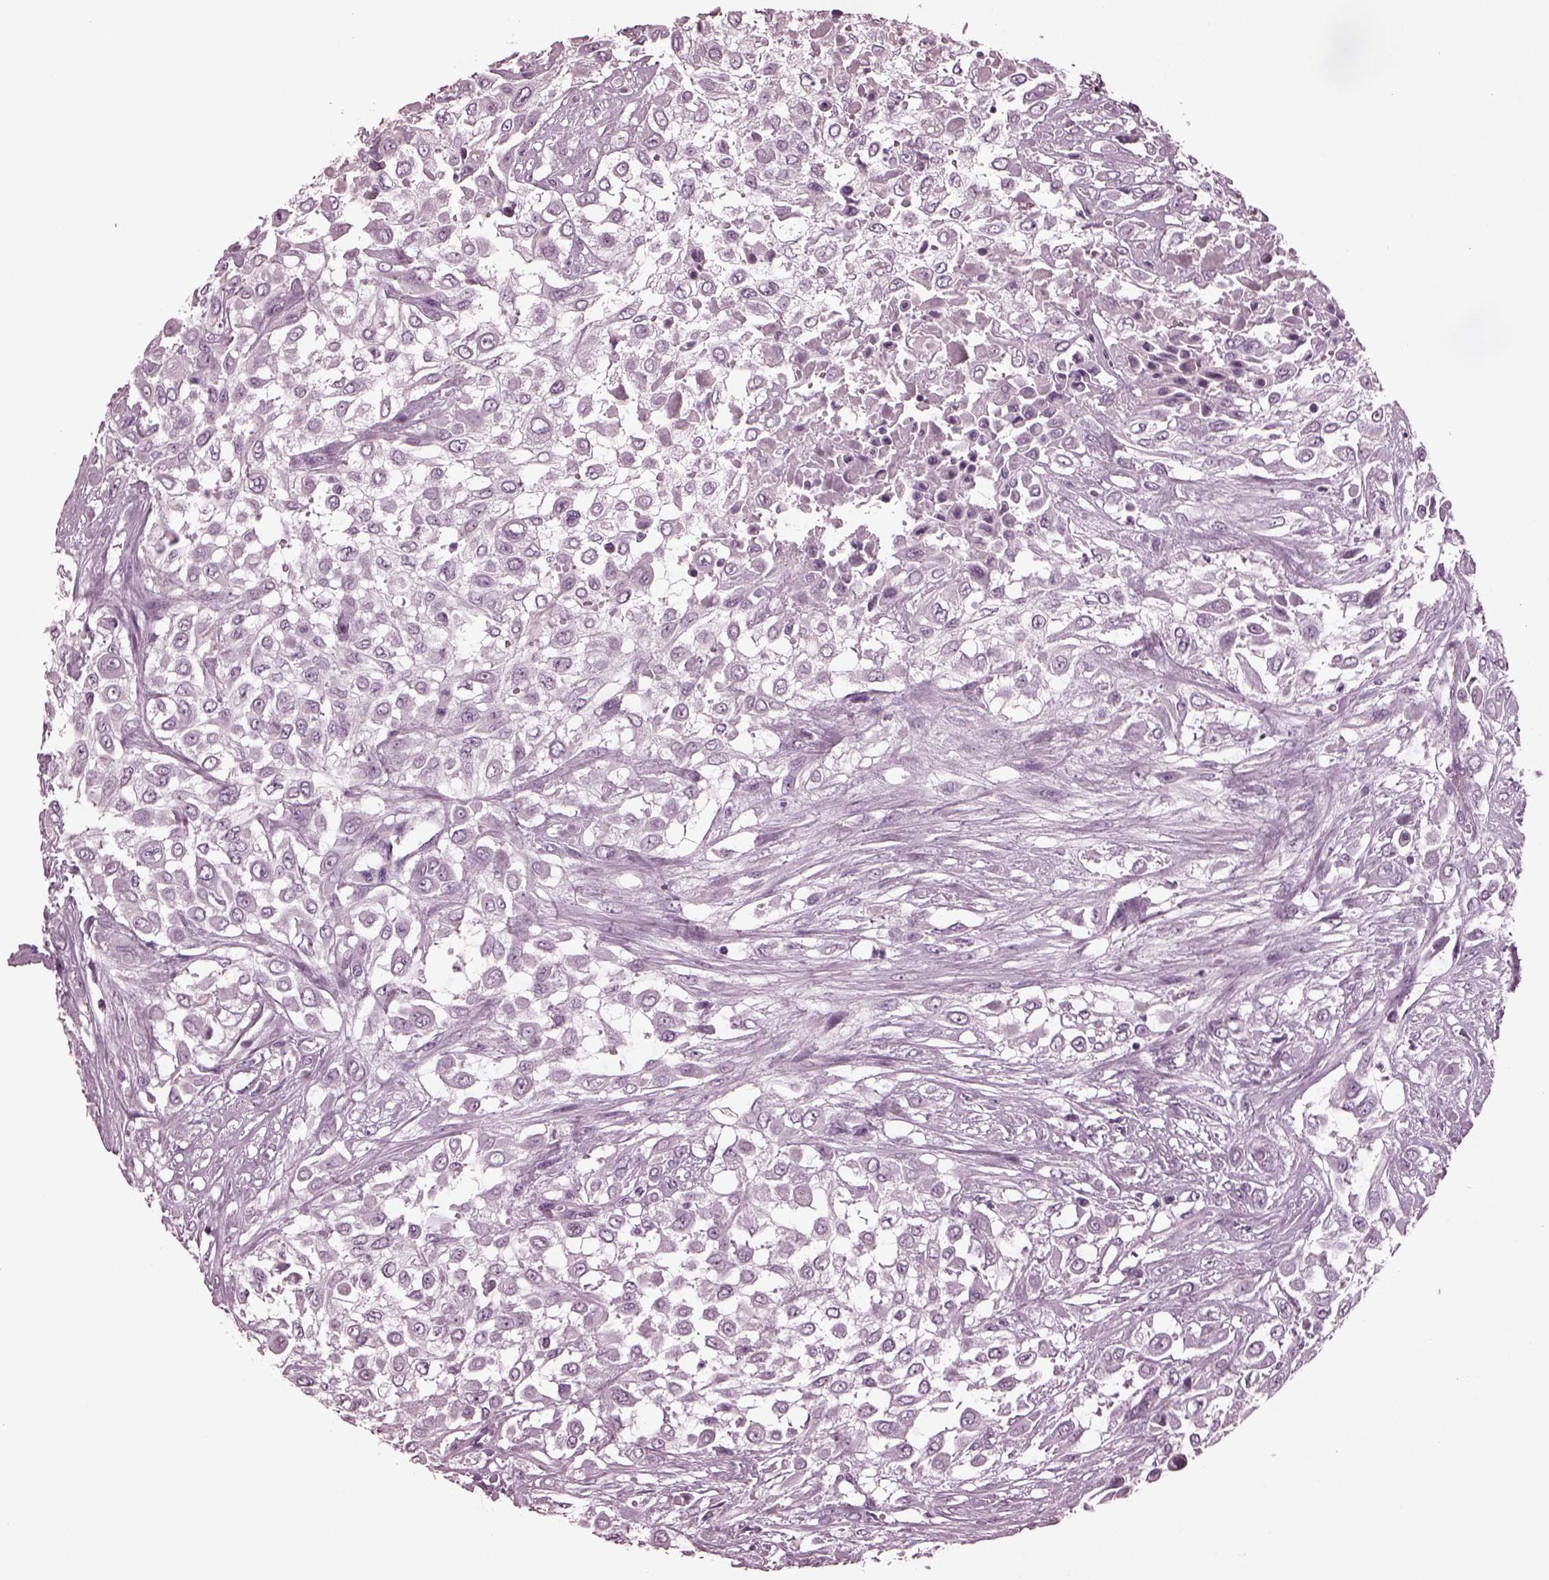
{"staining": {"intensity": "negative", "quantity": "none", "location": "none"}, "tissue": "urothelial cancer", "cell_type": "Tumor cells", "image_type": "cancer", "snomed": [{"axis": "morphology", "description": "Urothelial carcinoma, High grade"}, {"axis": "topography", "description": "Urinary bladder"}], "caption": "IHC of human urothelial cancer shows no staining in tumor cells.", "gene": "MIB2", "patient": {"sex": "male", "age": 57}}